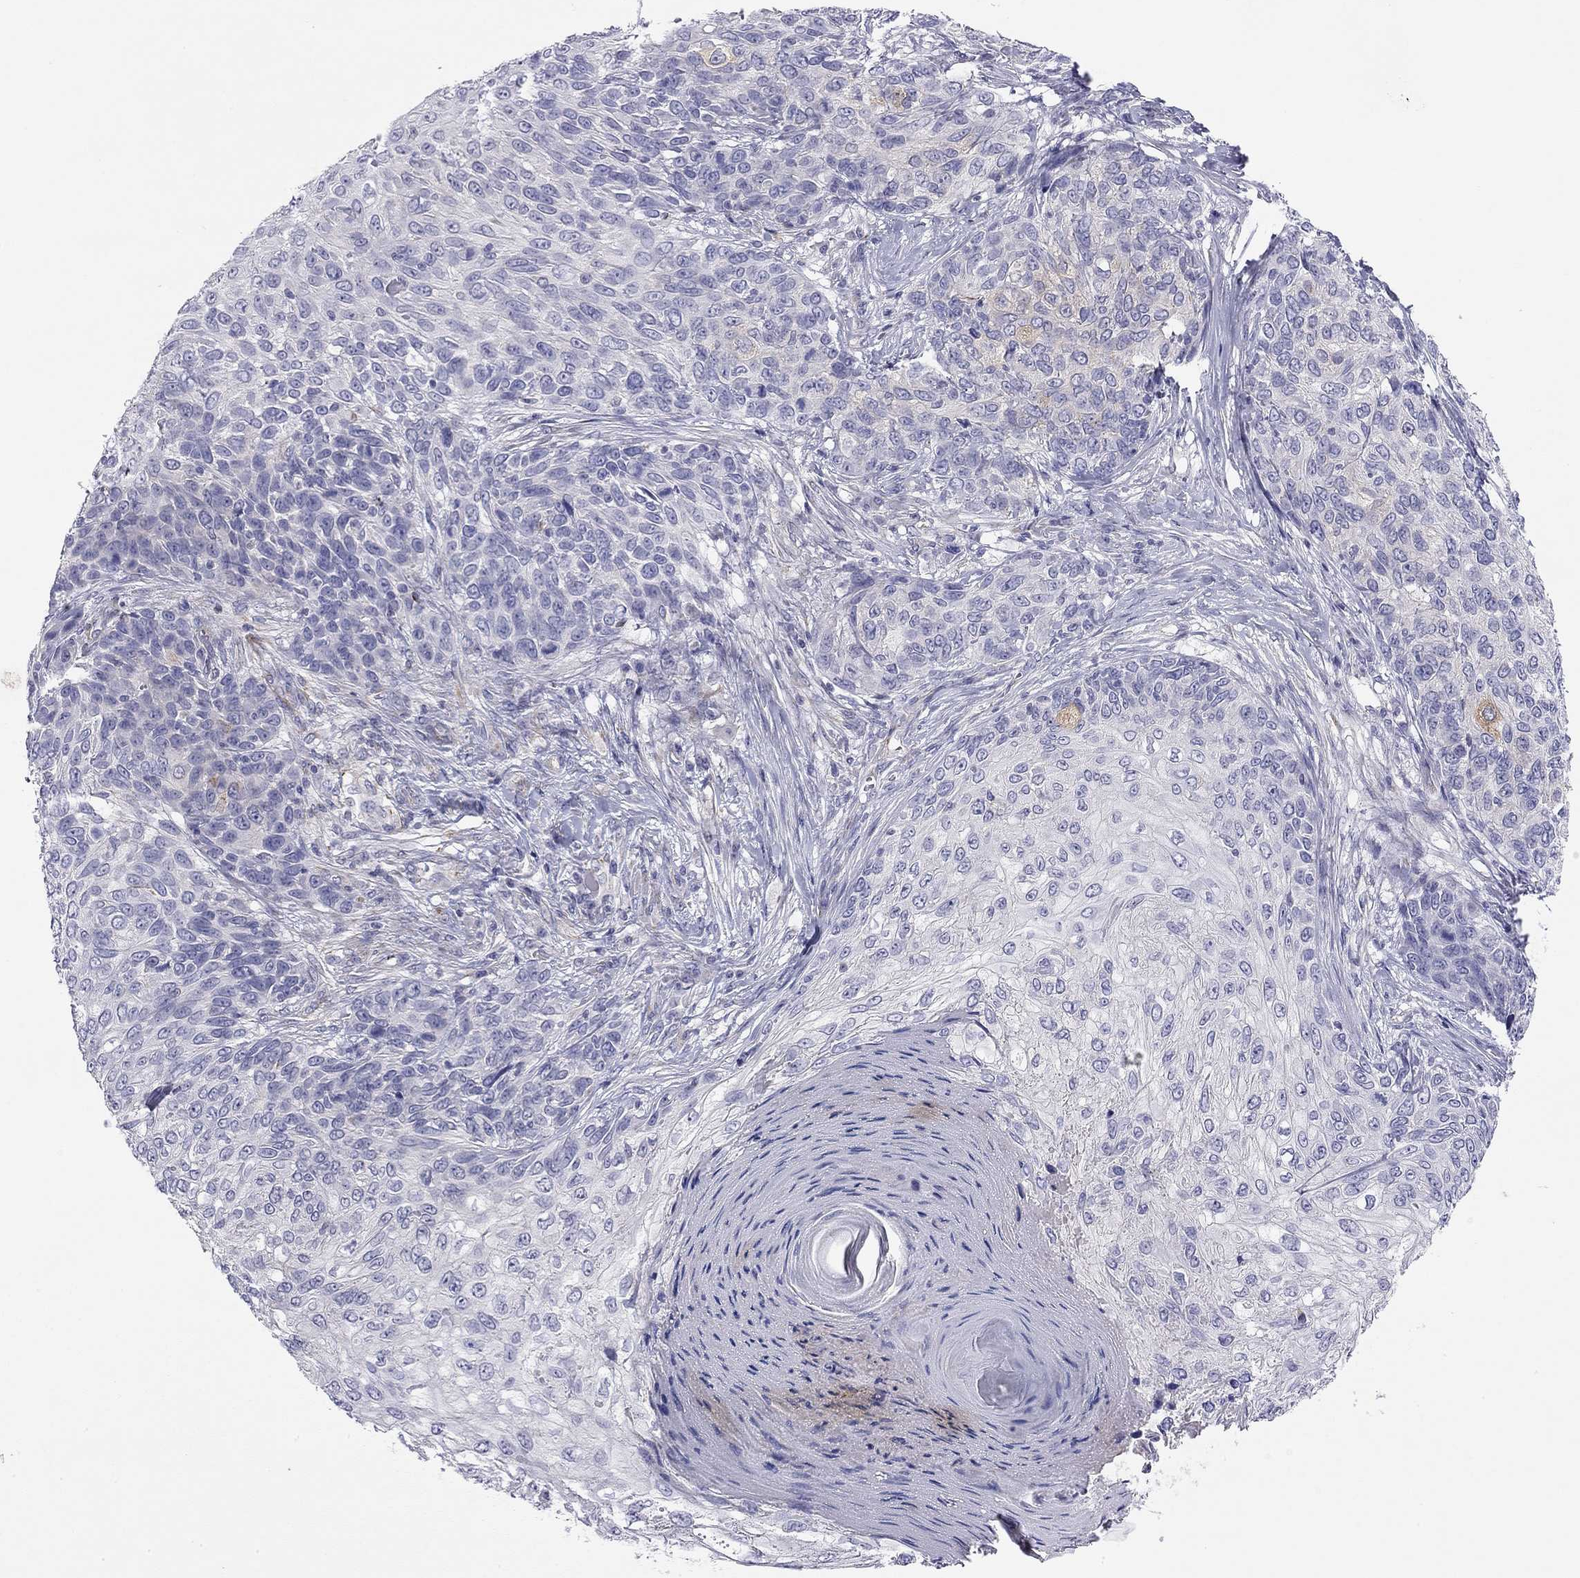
{"staining": {"intensity": "negative", "quantity": "none", "location": "none"}, "tissue": "skin cancer", "cell_type": "Tumor cells", "image_type": "cancer", "snomed": [{"axis": "morphology", "description": "Squamous cell carcinoma, NOS"}, {"axis": "topography", "description": "Skin"}], "caption": "IHC micrograph of neoplastic tissue: human squamous cell carcinoma (skin) stained with DAB exhibits no significant protein expression in tumor cells.", "gene": "RTL1", "patient": {"sex": "male", "age": 92}}